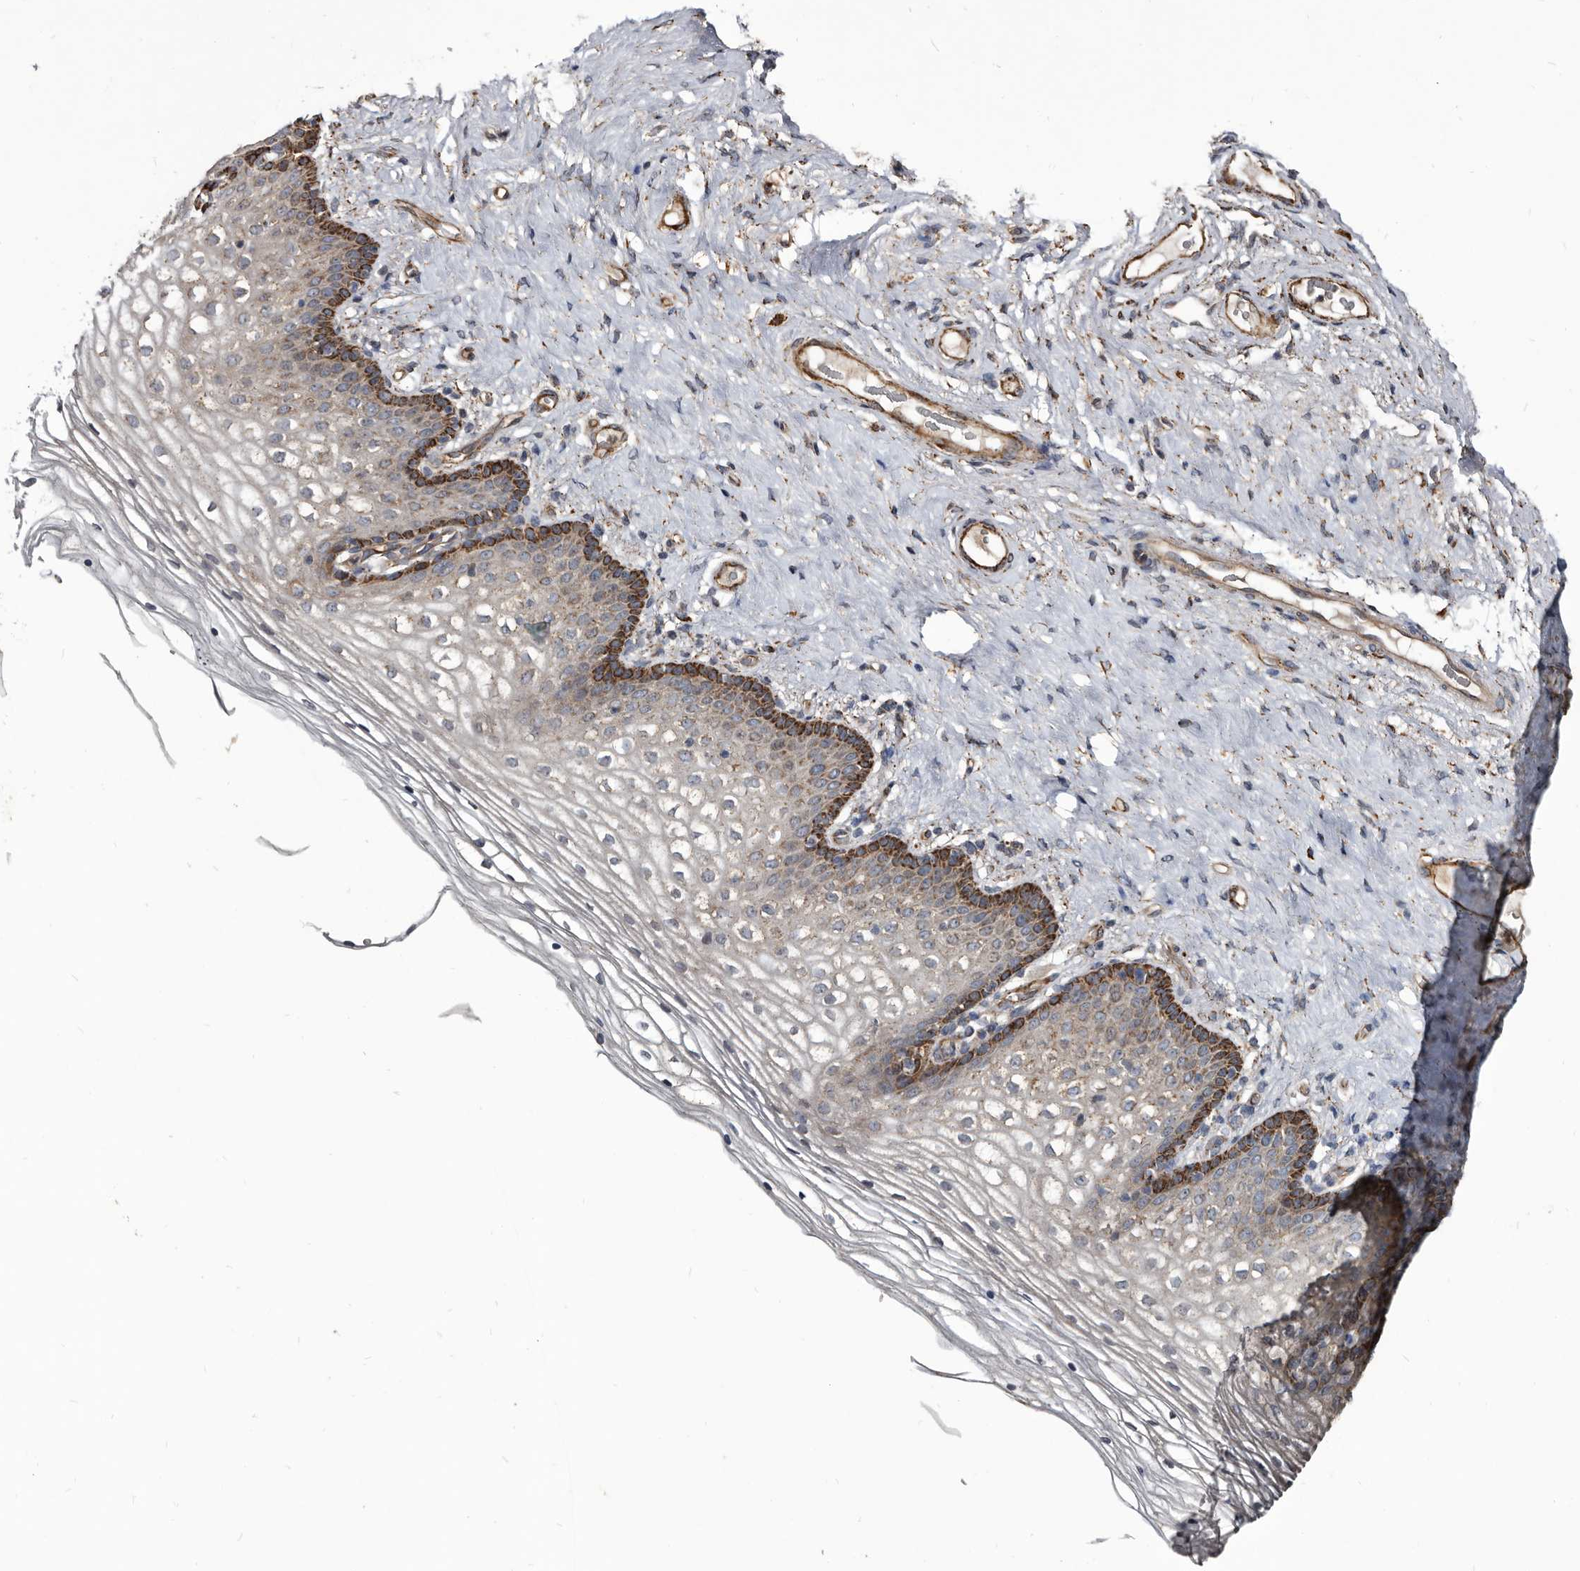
{"staining": {"intensity": "strong", "quantity": "<25%", "location": "cytoplasmic/membranous"}, "tissue": "vagina", "cell_type": "Squamous epithelial cells", "image_type": "normal", "snomed": [{"axis": "morphology", "description": "Normal tissue, NOS"}, {"axis": "topography", "description": "Vagina"}], "caption": "Brown immunohistochemical staining in unremarkable human vagina displays strong cytoplasmic/membranous positivity in about <25% of squamous epithelial cells.", "gene": "CTSA", "patient": {"sex": "female", "age": 60}}